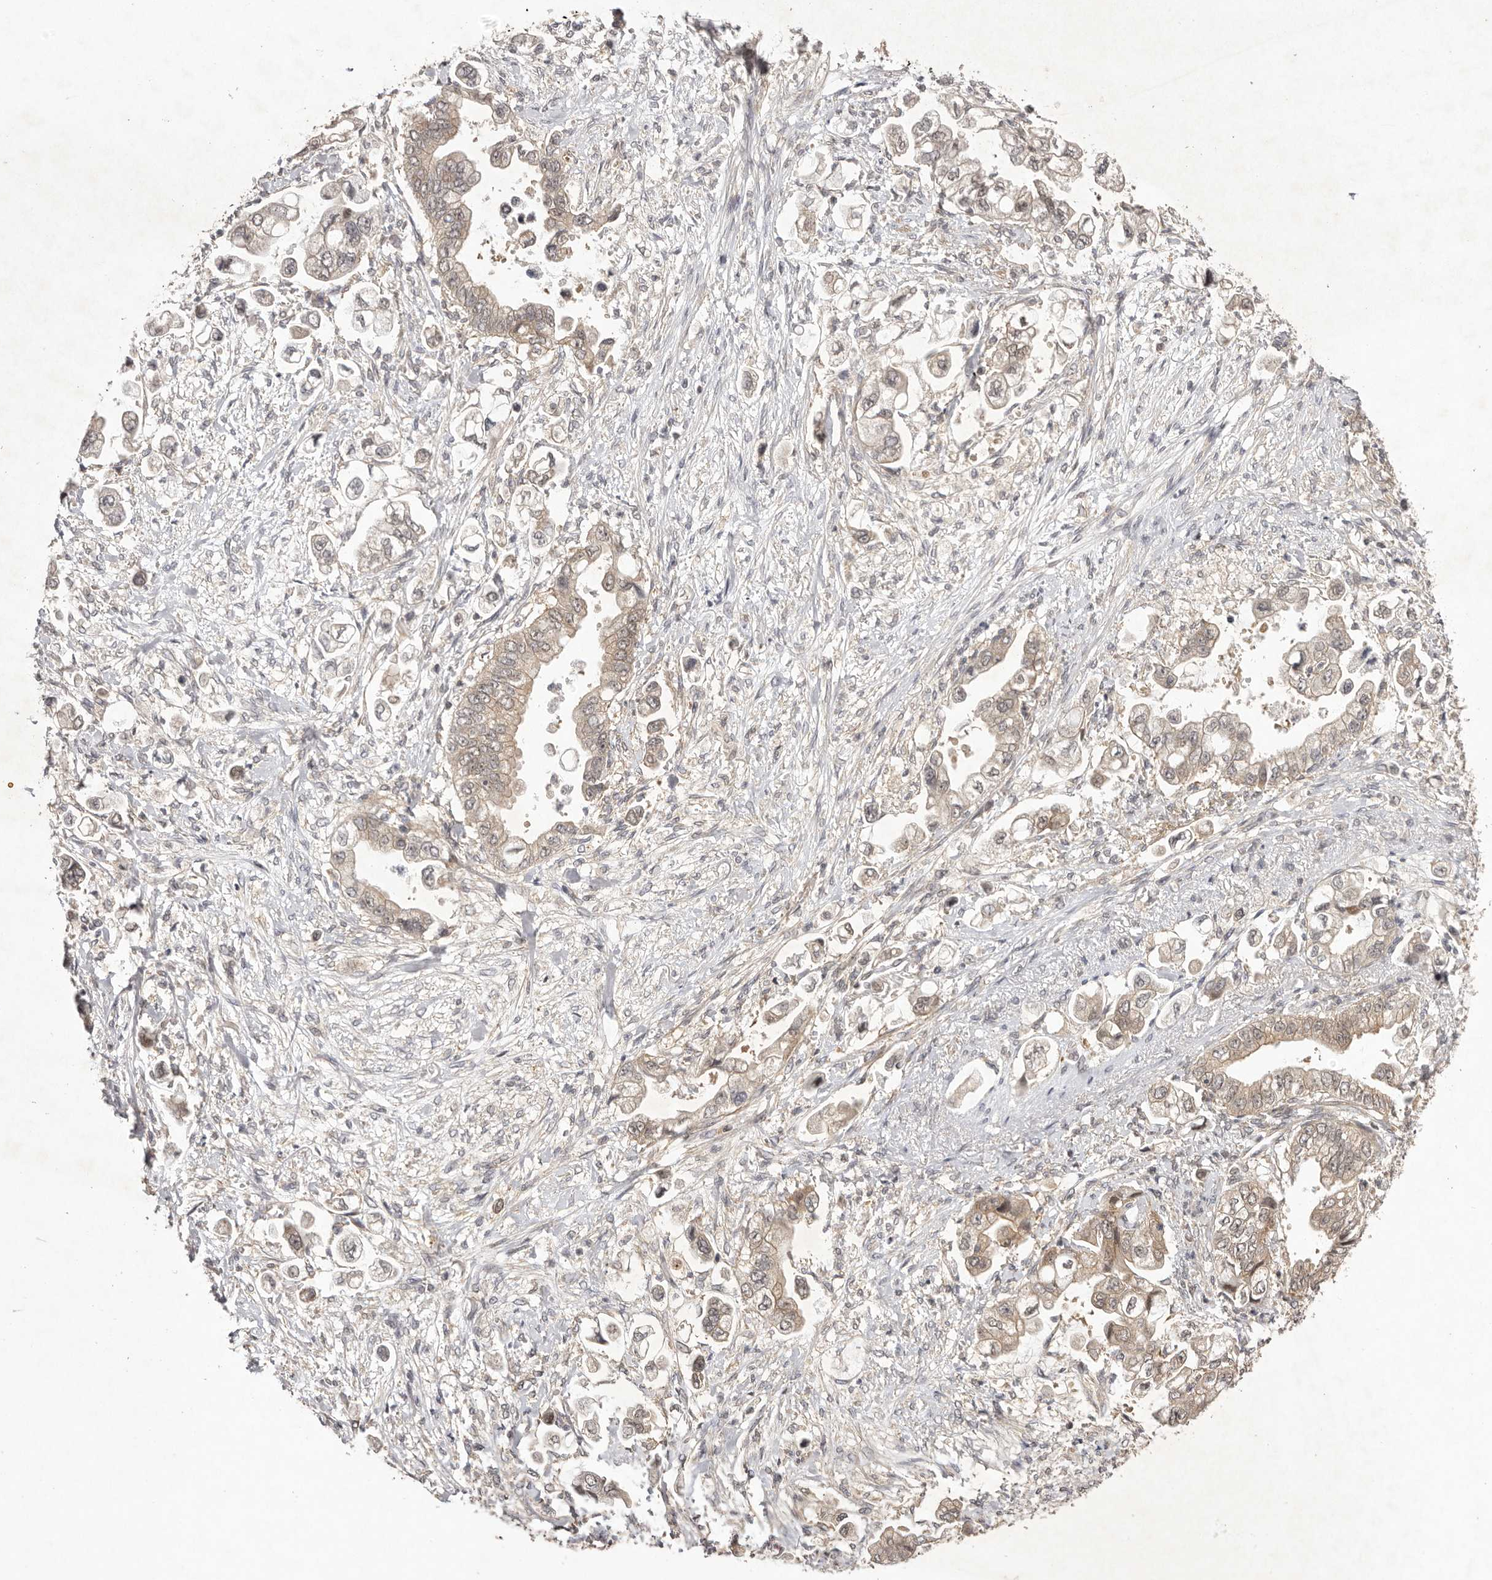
{"staining": {"intensity": "weak", "quantity": ">75%", "location": "cytoplasmic/membranous"}, "tissue": "stomach cancer", "cell_type": "Tumor cells", "image_type": "cancer", "snomed": [{"axis": "morphology", "description": "Adenocarcinoma, NOS"}, {"axis": "topography", "description": "Stomach"}], "caption": "A brown stain highlights weak cytoplasmic/membranous staining of a protein in stomach cancer tumor cells.", "gene": "BUD31", "patient": {"sex": "male", "age": 62}}